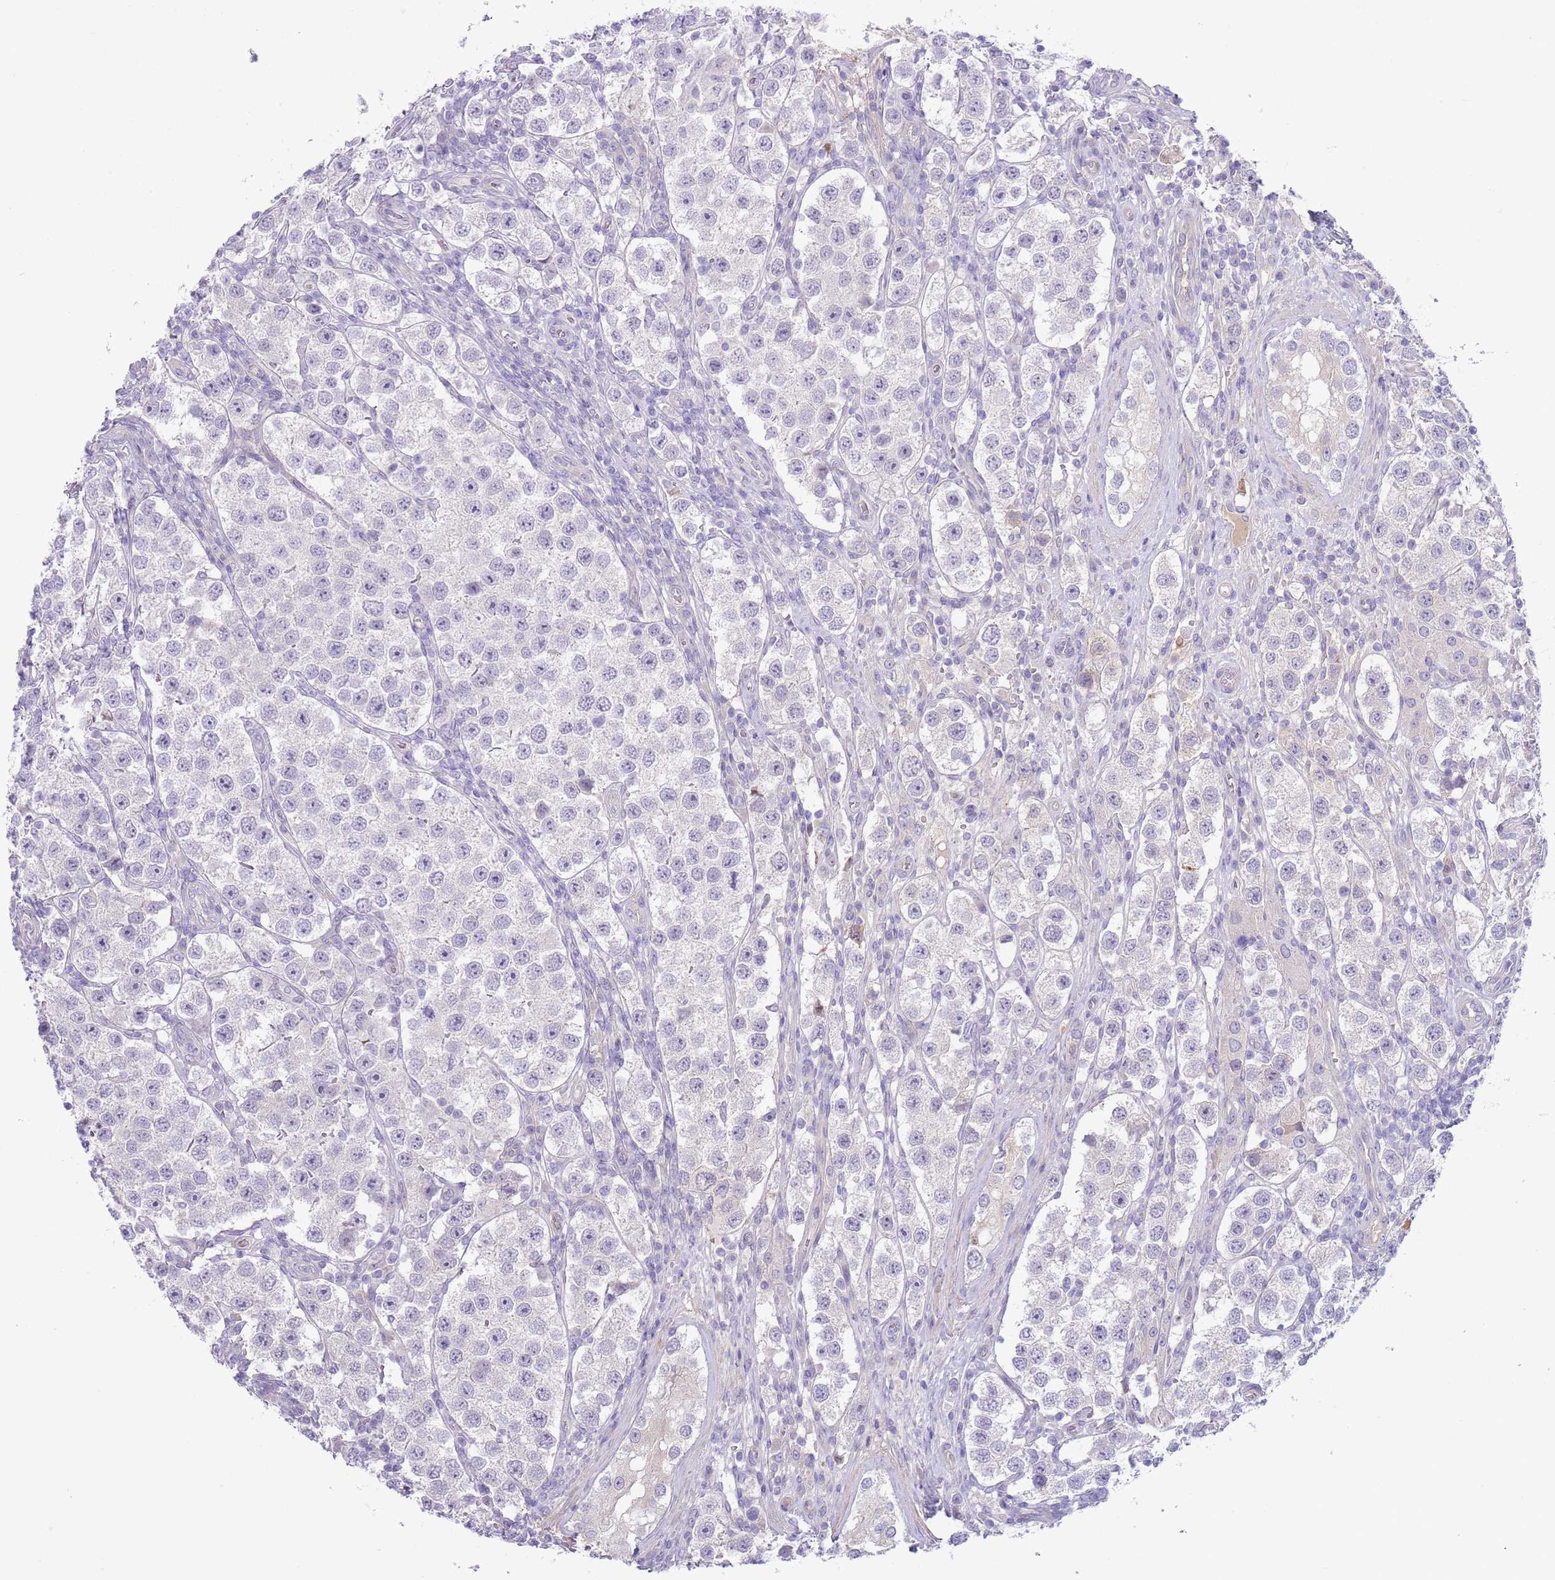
{"staining": {"intensity": "negative", "quantity": "none", "location": "none"}, "tissue": "testis cancer", "cell_type": "Tumor cells", "image_type": "cancer", "snomed": [{"axis": "morphology", "description": "Seminoma, NOS"}, {"axis": "topography", "description": "Testis"}], "caption": "This is a micrograph of immunohistochemistry staining of testis seminoma, which shows no positivity in tumor cells.", "gene": "CFH", "patient": {"sex": "male", "age": 37}}